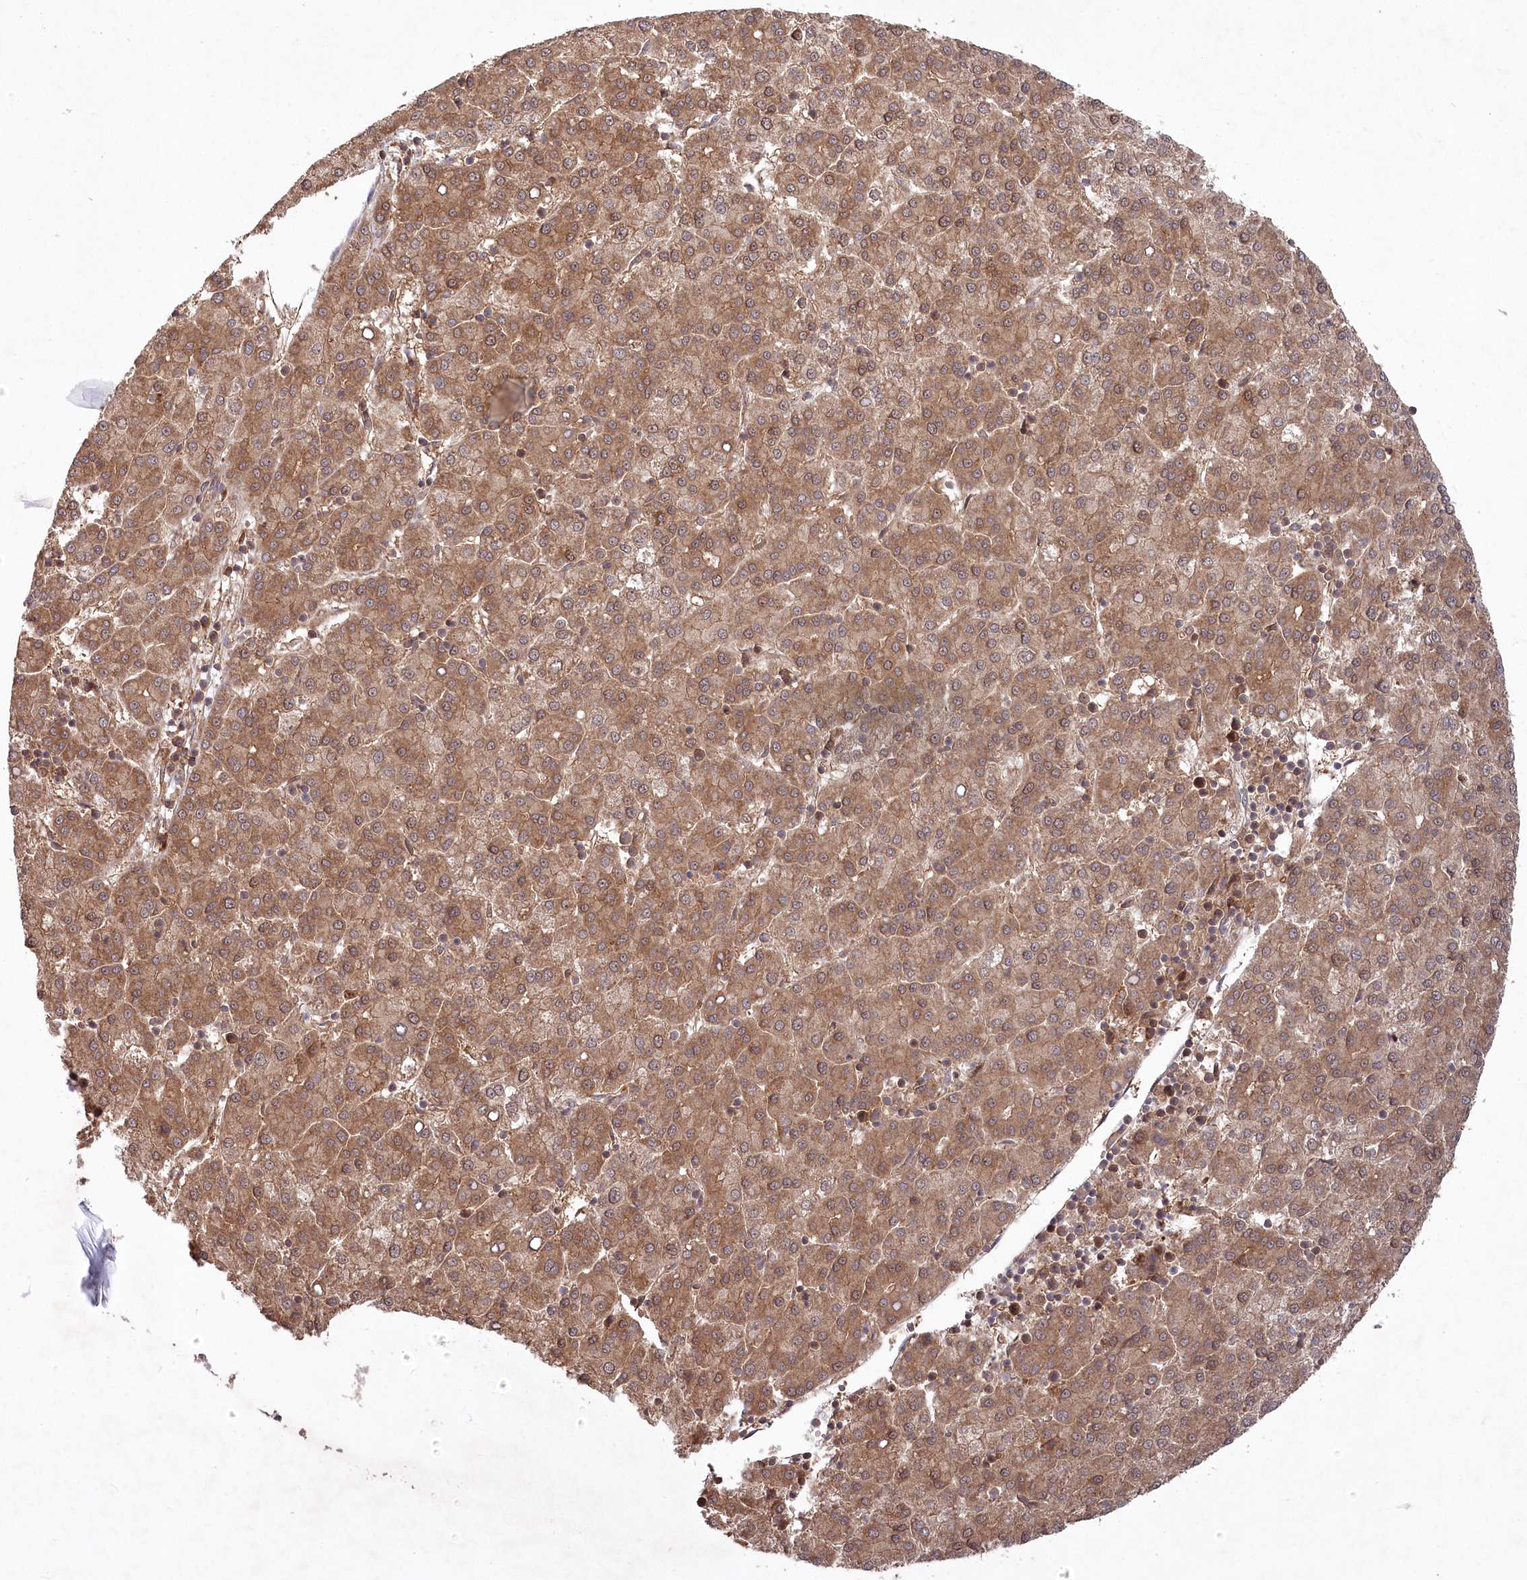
{"staining": {"intensity": "moderate", "quantity": ">75%", "location": "cytoplasmic/membranous,nuclear"}, "tissue": "liver cancer", "cell_type": "Tumor cells", "image_type": "cancer", "snomed": [{"axis": "morphology", "description": "Carcinoma, Hepatocellular, NOS"}, {"axis": "topography", "description": "Liver"}], "caption": "This photomicrograph demonstrates immunohistochemistry staining of human hepatocellular carcinoma (liver), with medium moderate cytoplasmic/membranous and nuclear positivity in about >75% of tumor cells.", "gene": "TBCA", "patient": {"sex": "female", "age": 58}}